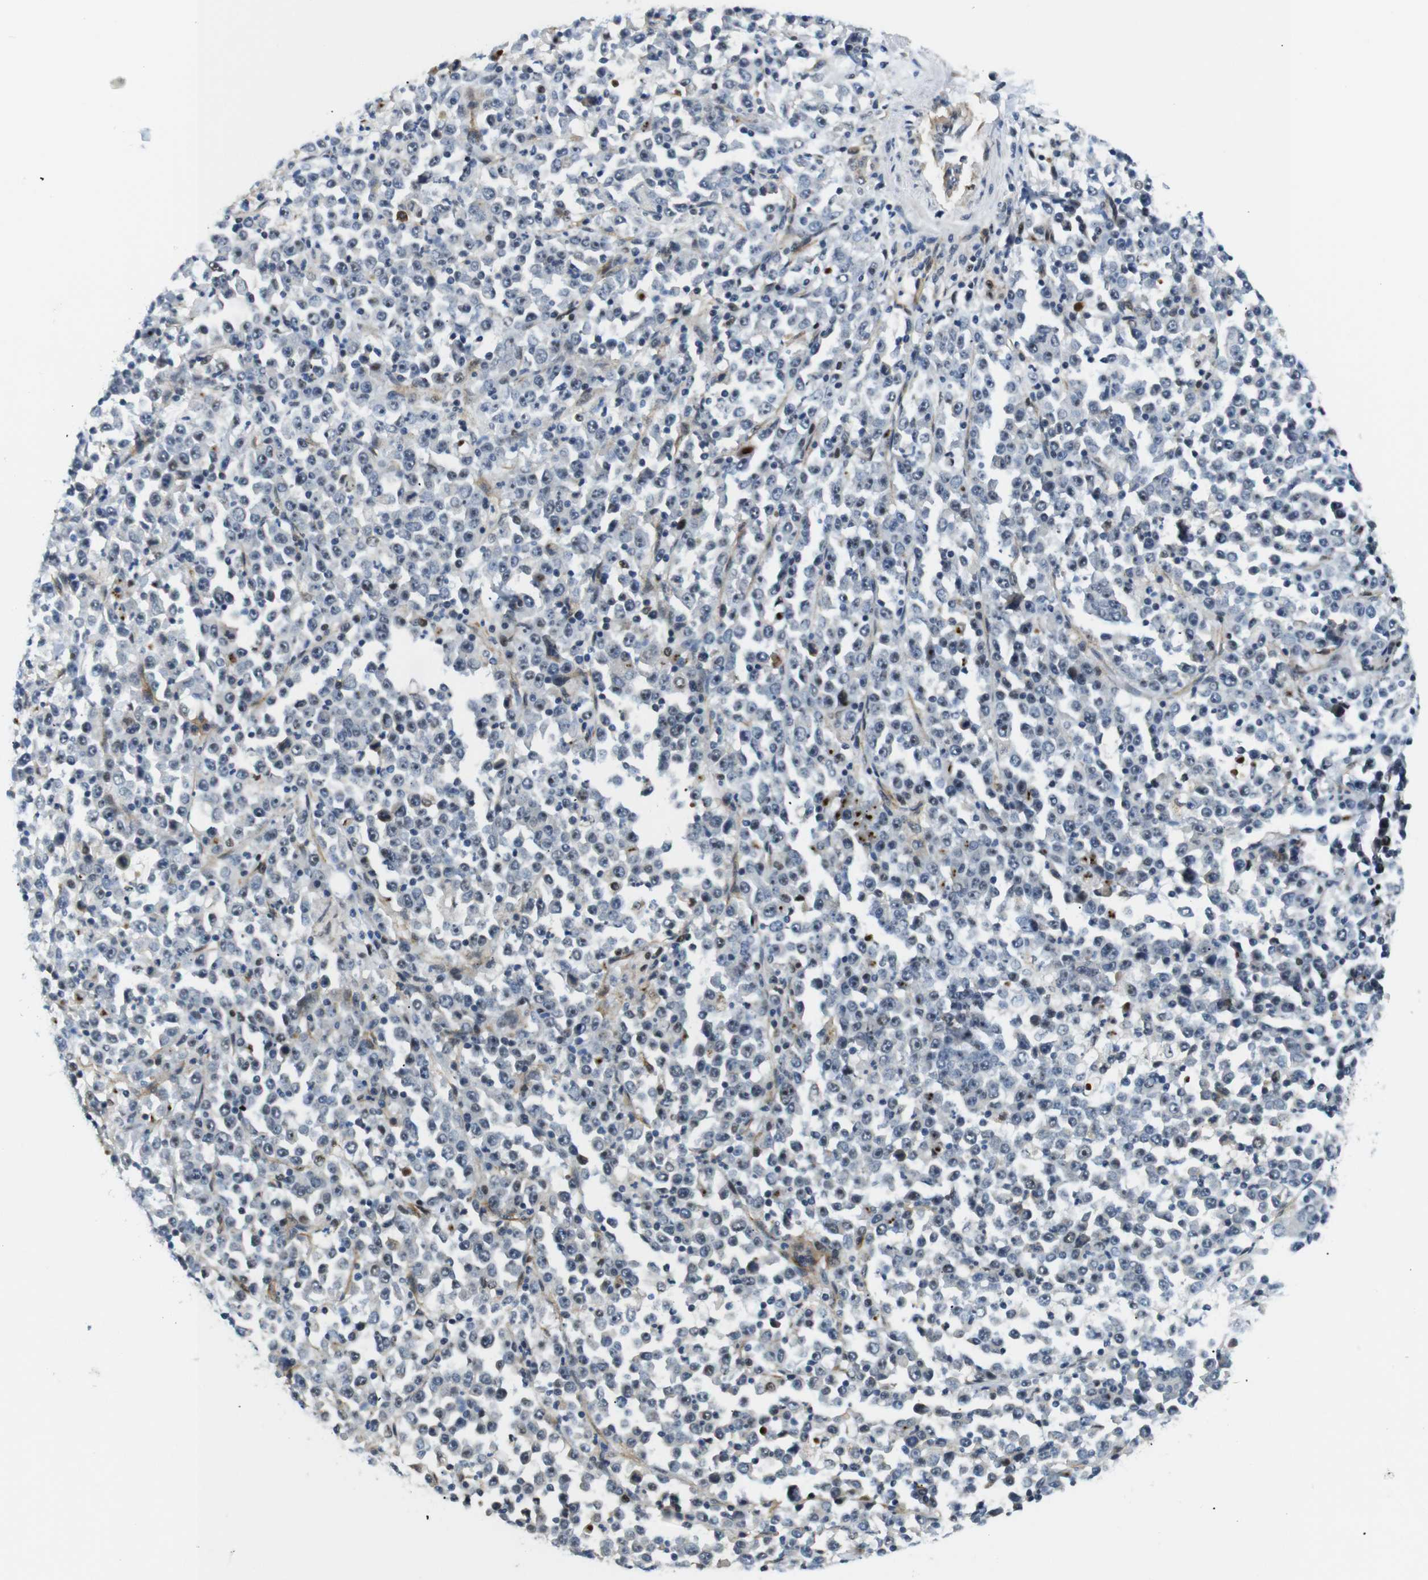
{"staining": {"intensity": "moderate", "quantity": "<25%", "location": "nuclear"}, "tissue": "stomach cancer", "cell_type": "Tumor cells", "image_type": "cancer", "snomed": [{"axis": "morphology", "description": "Normal tissue, NOS"}, {"axis": "morphology", "description": "Adenocarcinoma, NOS"}, {"axis": "topography", "description": "Stomach, upper"}, {"axis": "topography", "description": "Stomach"}], "caption": "About <25% of tumor cells in adenocarcinoma (stomach) show moderate nuclear protein positivity as visualized by brown immunohistochemical staining.", "gene": "PARN", "patient": {"sex": "male", "age": 59}}